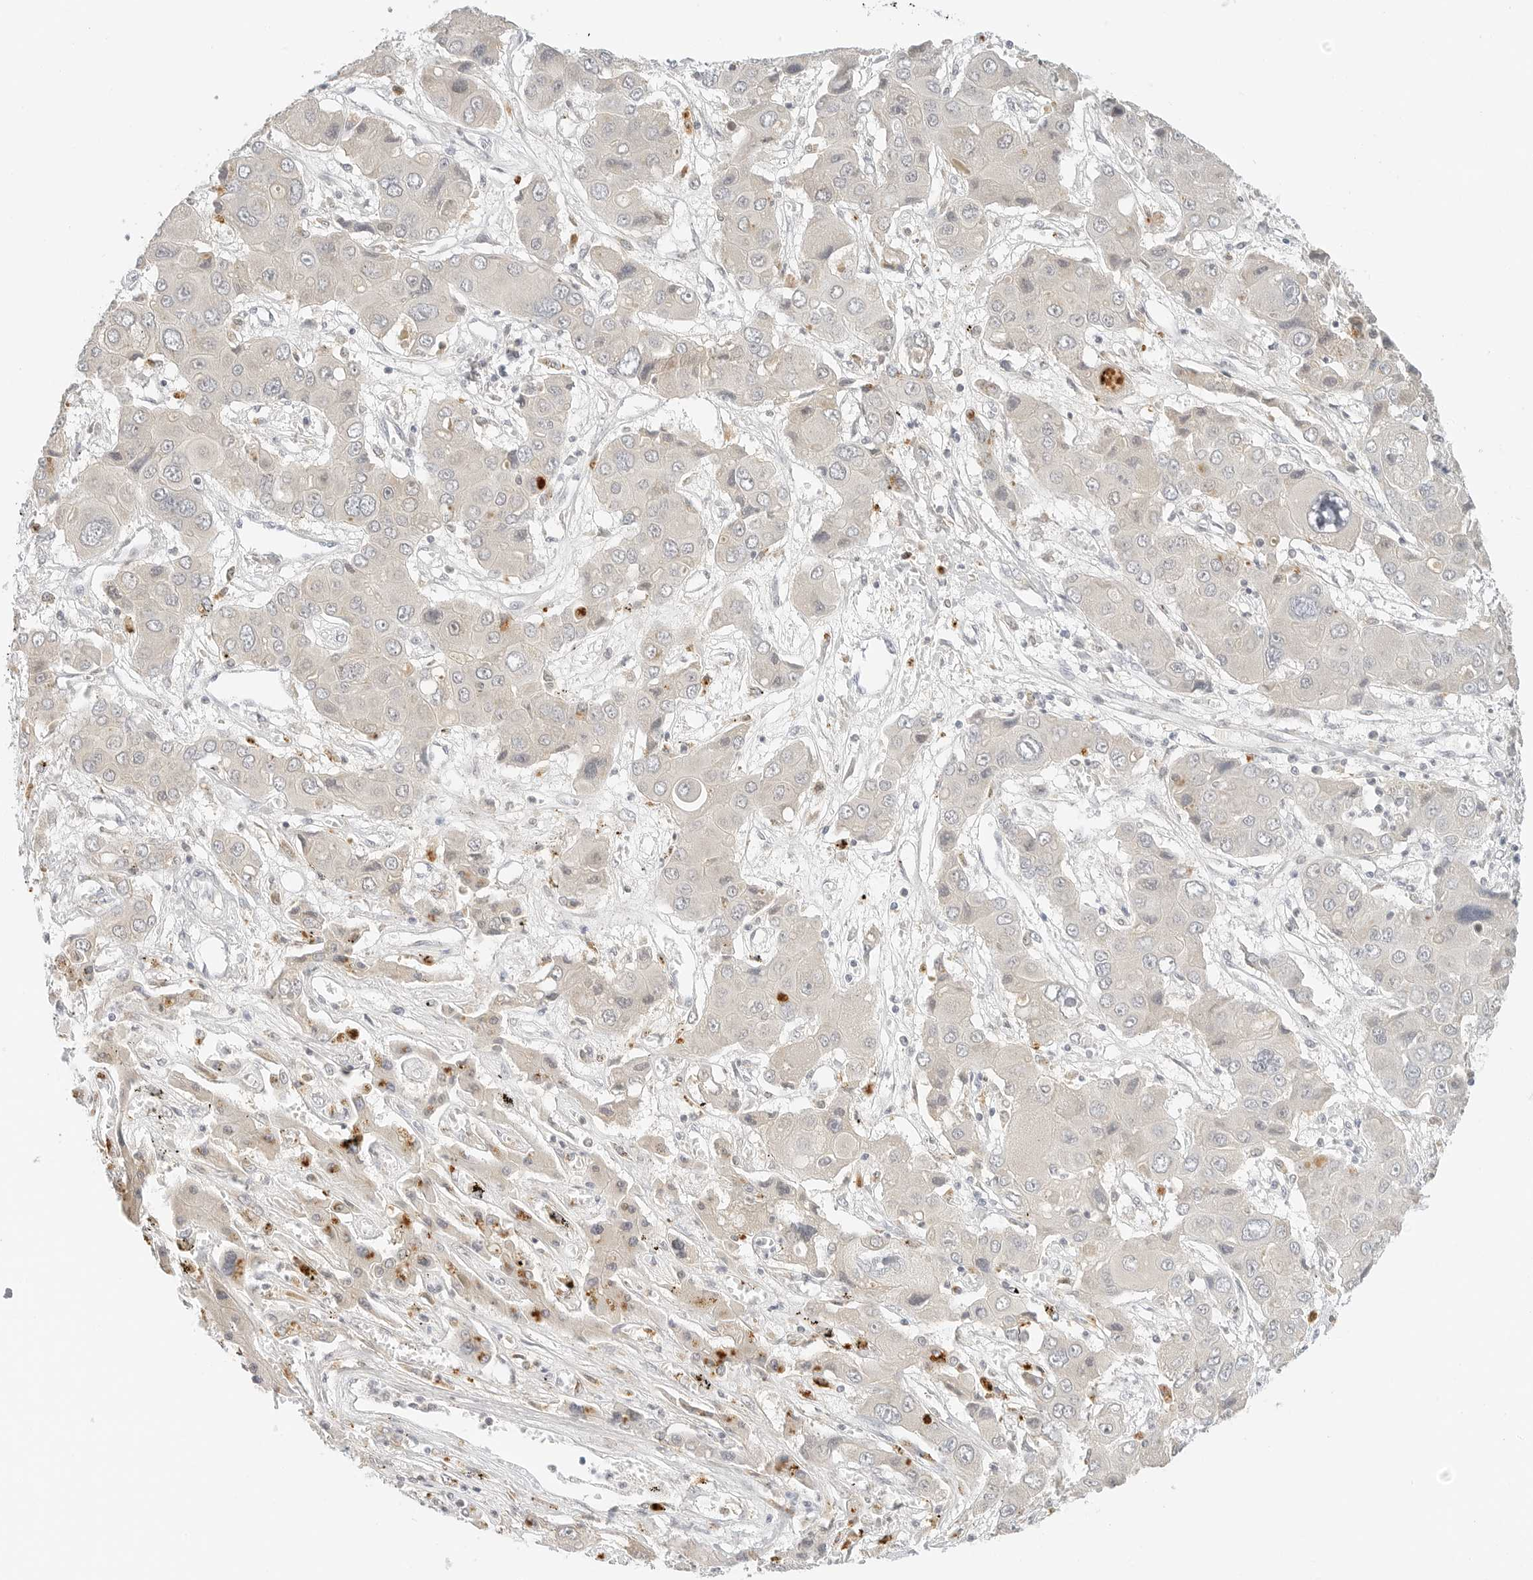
{"staining": {"intensity": "negative", "quantity": "none", "location": "none"}, "tissue": "liver cancer", "cell_type": "Tumor cells", "image_type": "cancer", "snomed": [{"axis": "morphology", "description": "Cholangiocarcinoma"}, {"axis": "topography", "description": "Liver"}], "caption": "This is a micrograph of immunohistochemistry staining of liver cholangiocarcinoma, which shows no positivity in tumor cells.", "gene": "NEO1", "patient": {"sex": "male", "age": 67}}